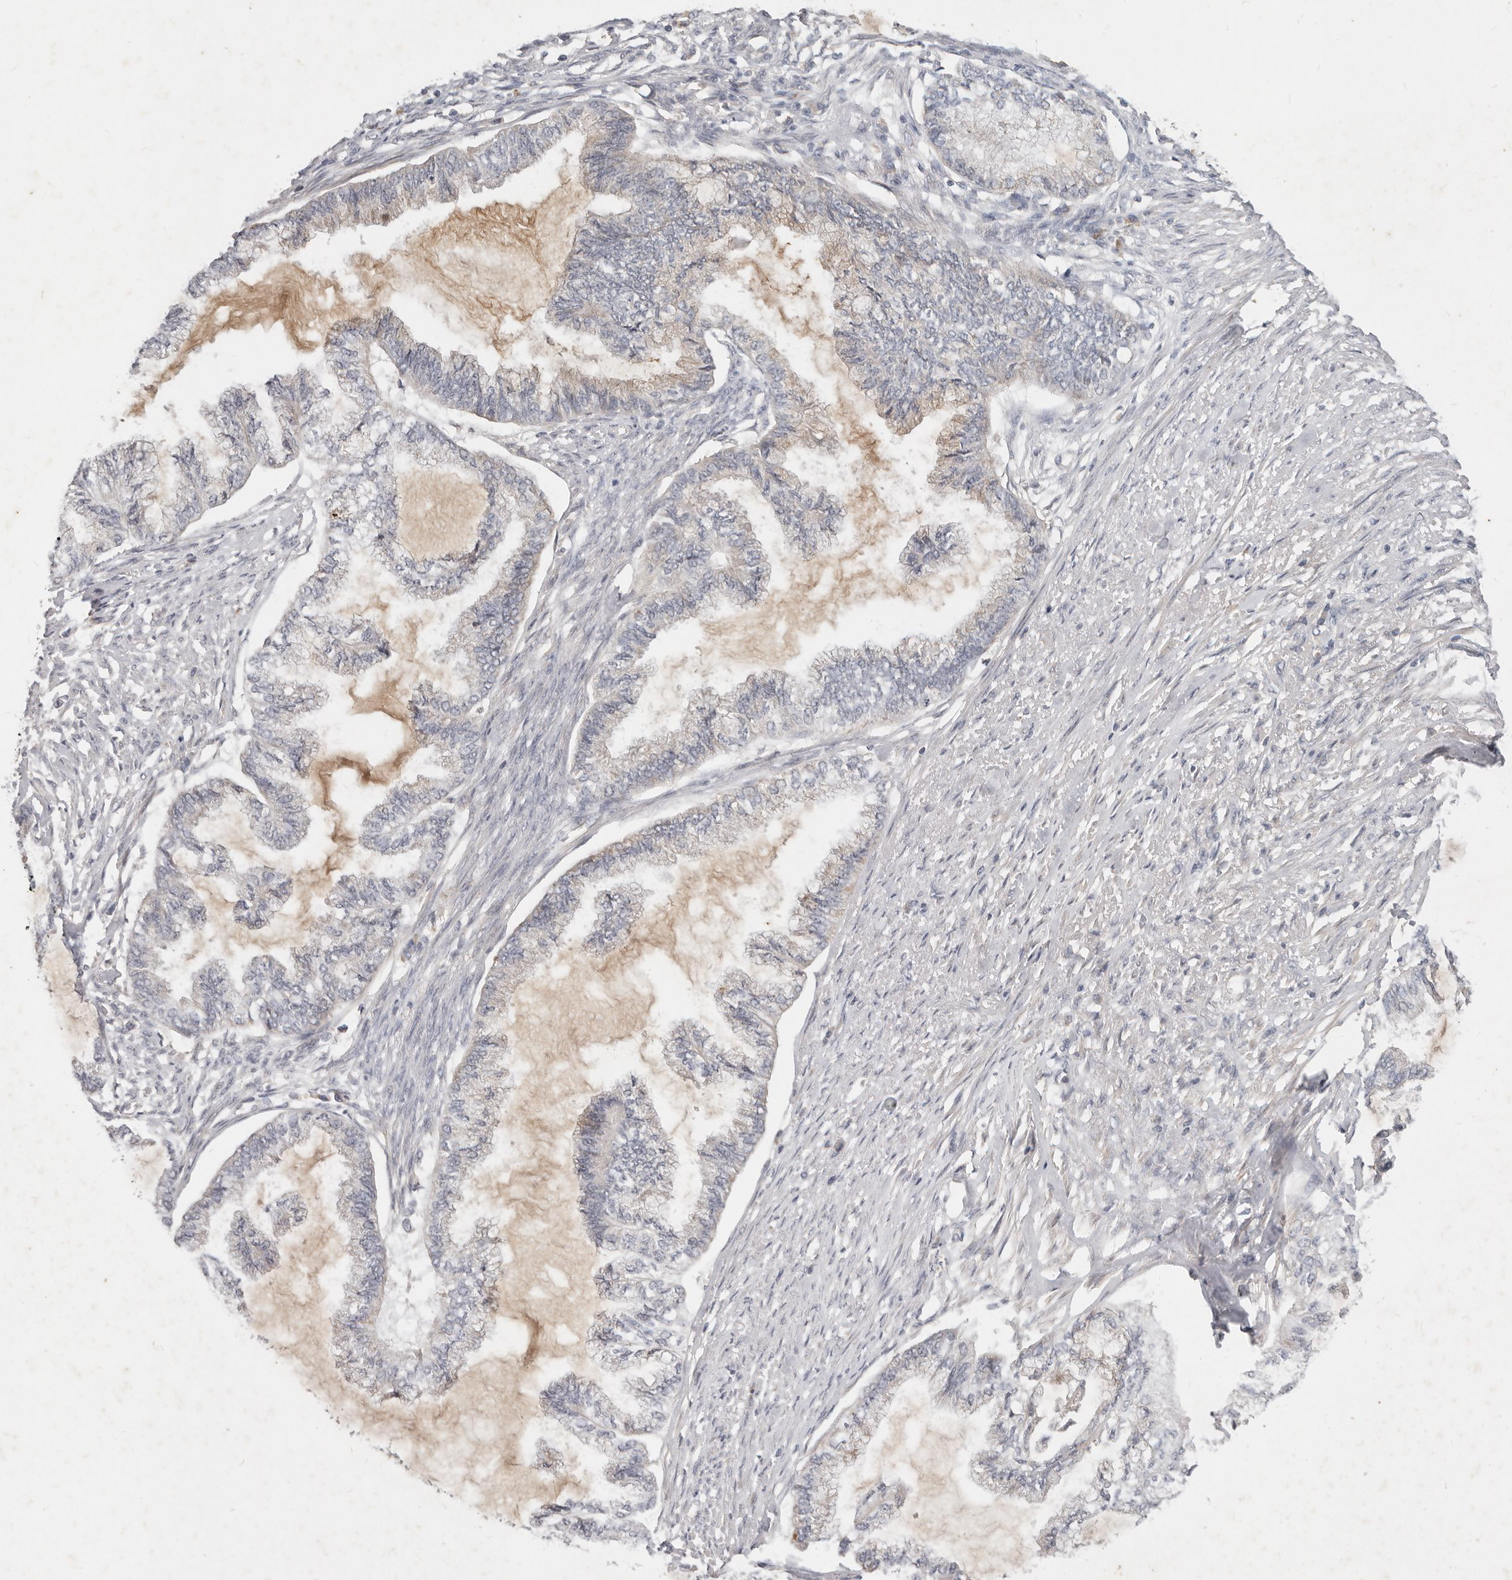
{"staining": {"intensity": "weak", "quantity": "<25%", "location": "cytoplasmic/membranous"}, "tissue": "endometrial cancer", "cell_type": "Tumor cells", "image_type": "cancer", "snomed": [{"axis": "morphology", "description": "Adenocarcinoma, NOS"}, {"axis": "topography", "description": "Endometrium"}], "caption": "A high-resolution histopathology image shows immunohistochemistry (IHC) staining of endometrial adenocarcinoma, which shows no significant staining in tumor cells.", "gene": "USP49", "patient": {"sex": "female", "age": 86}}